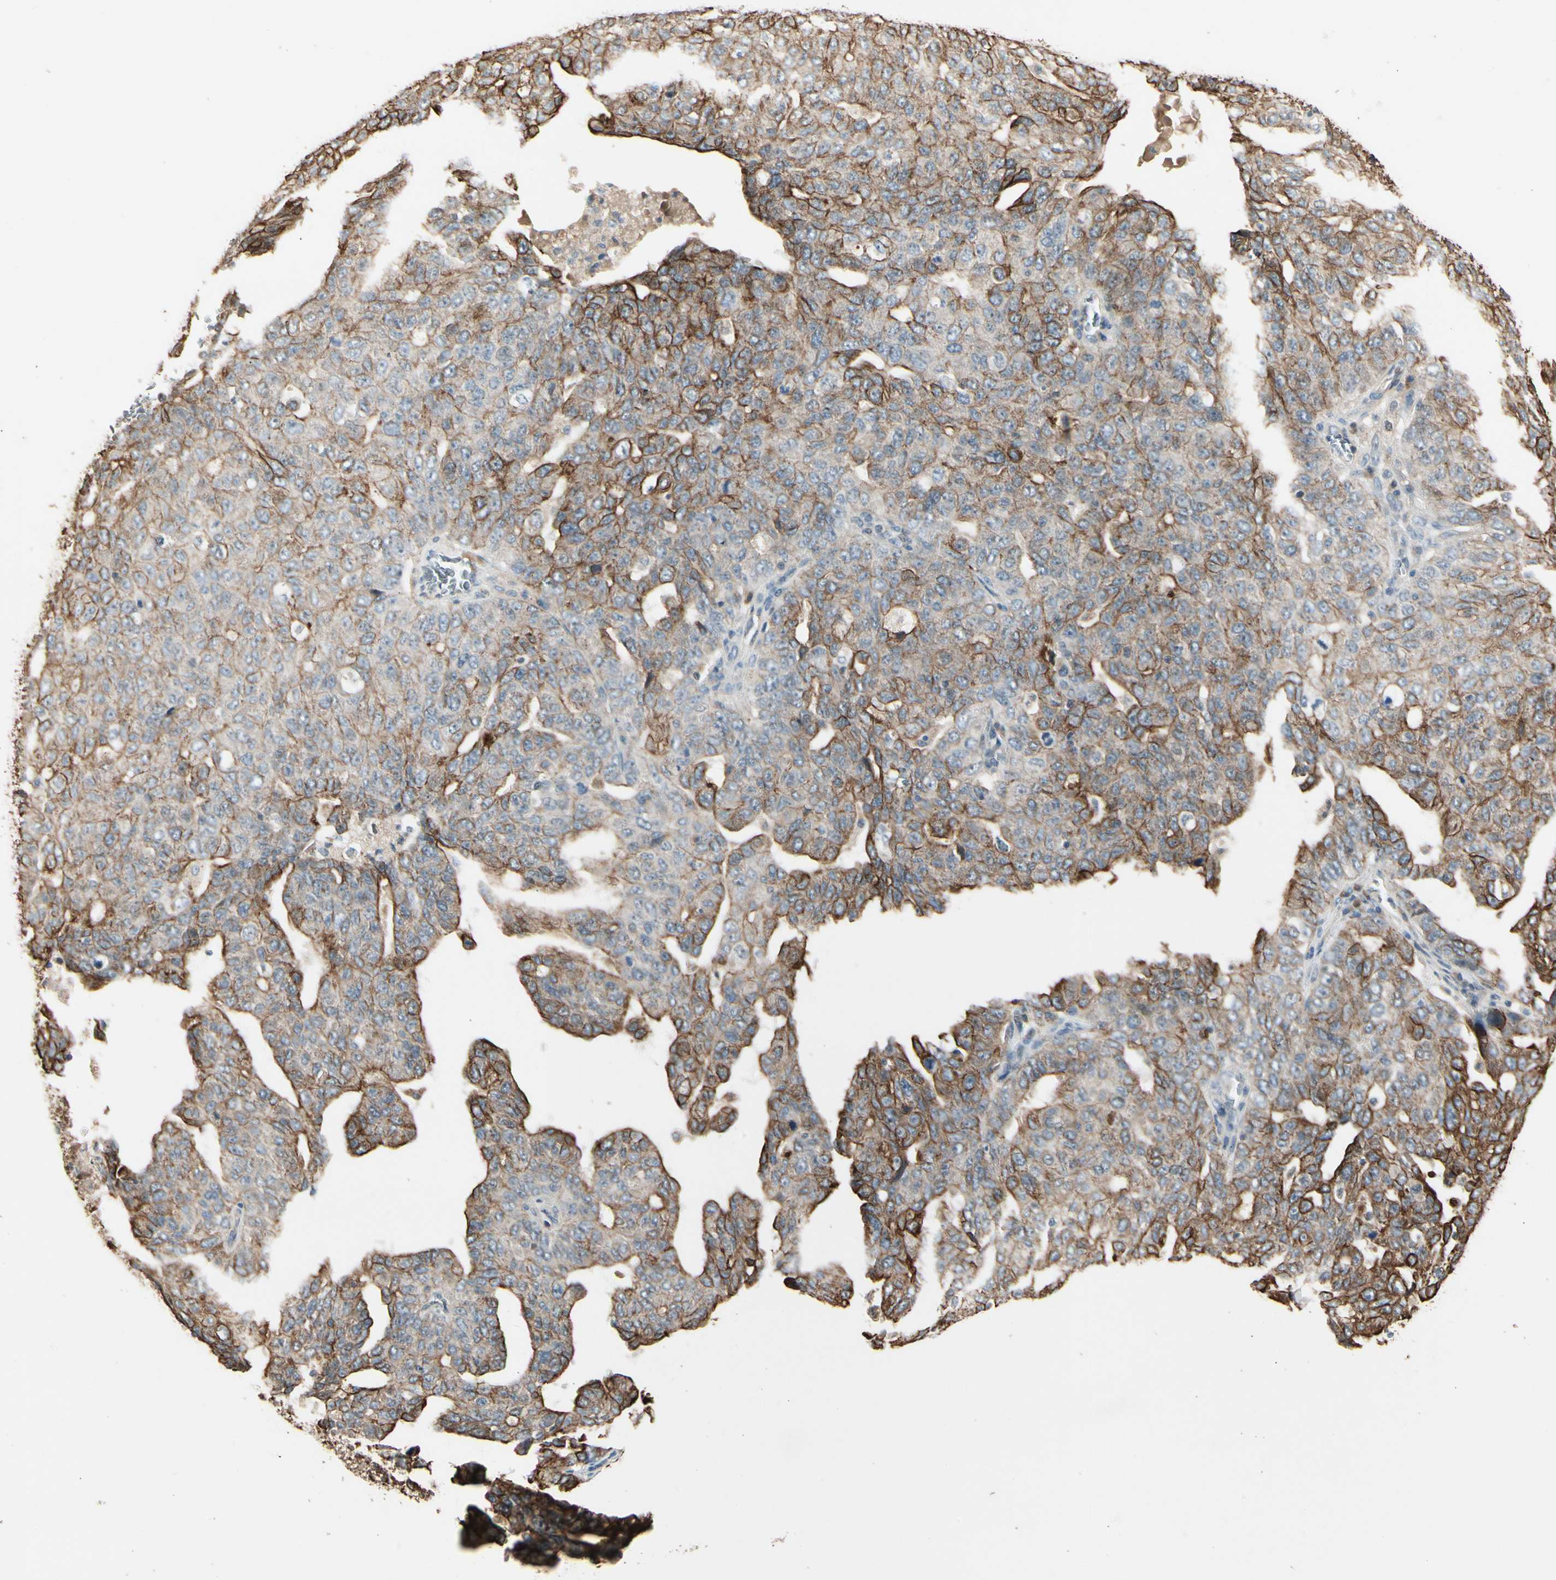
{"staining": {"intensity": "strong", "quantity": ">75%", "location": "cytoplasmic/membranous"}, "tissue": "ovarian cancer", "cell_type": "Tumor cells", "image_type": "cancer", "snomed": [{"axis": "morphology", "description": "Carcinoma, endometroid"}, {"axis": "topography", "description": "Ovary"}], "caption": "The micrograph displays staining of ovarian cancer, revealing strong cytoplasmic/membranous protein positivity (brown color) within tumor cells.", "gene": "SKIL", "patient": {"sex": "female", "age": 62}}